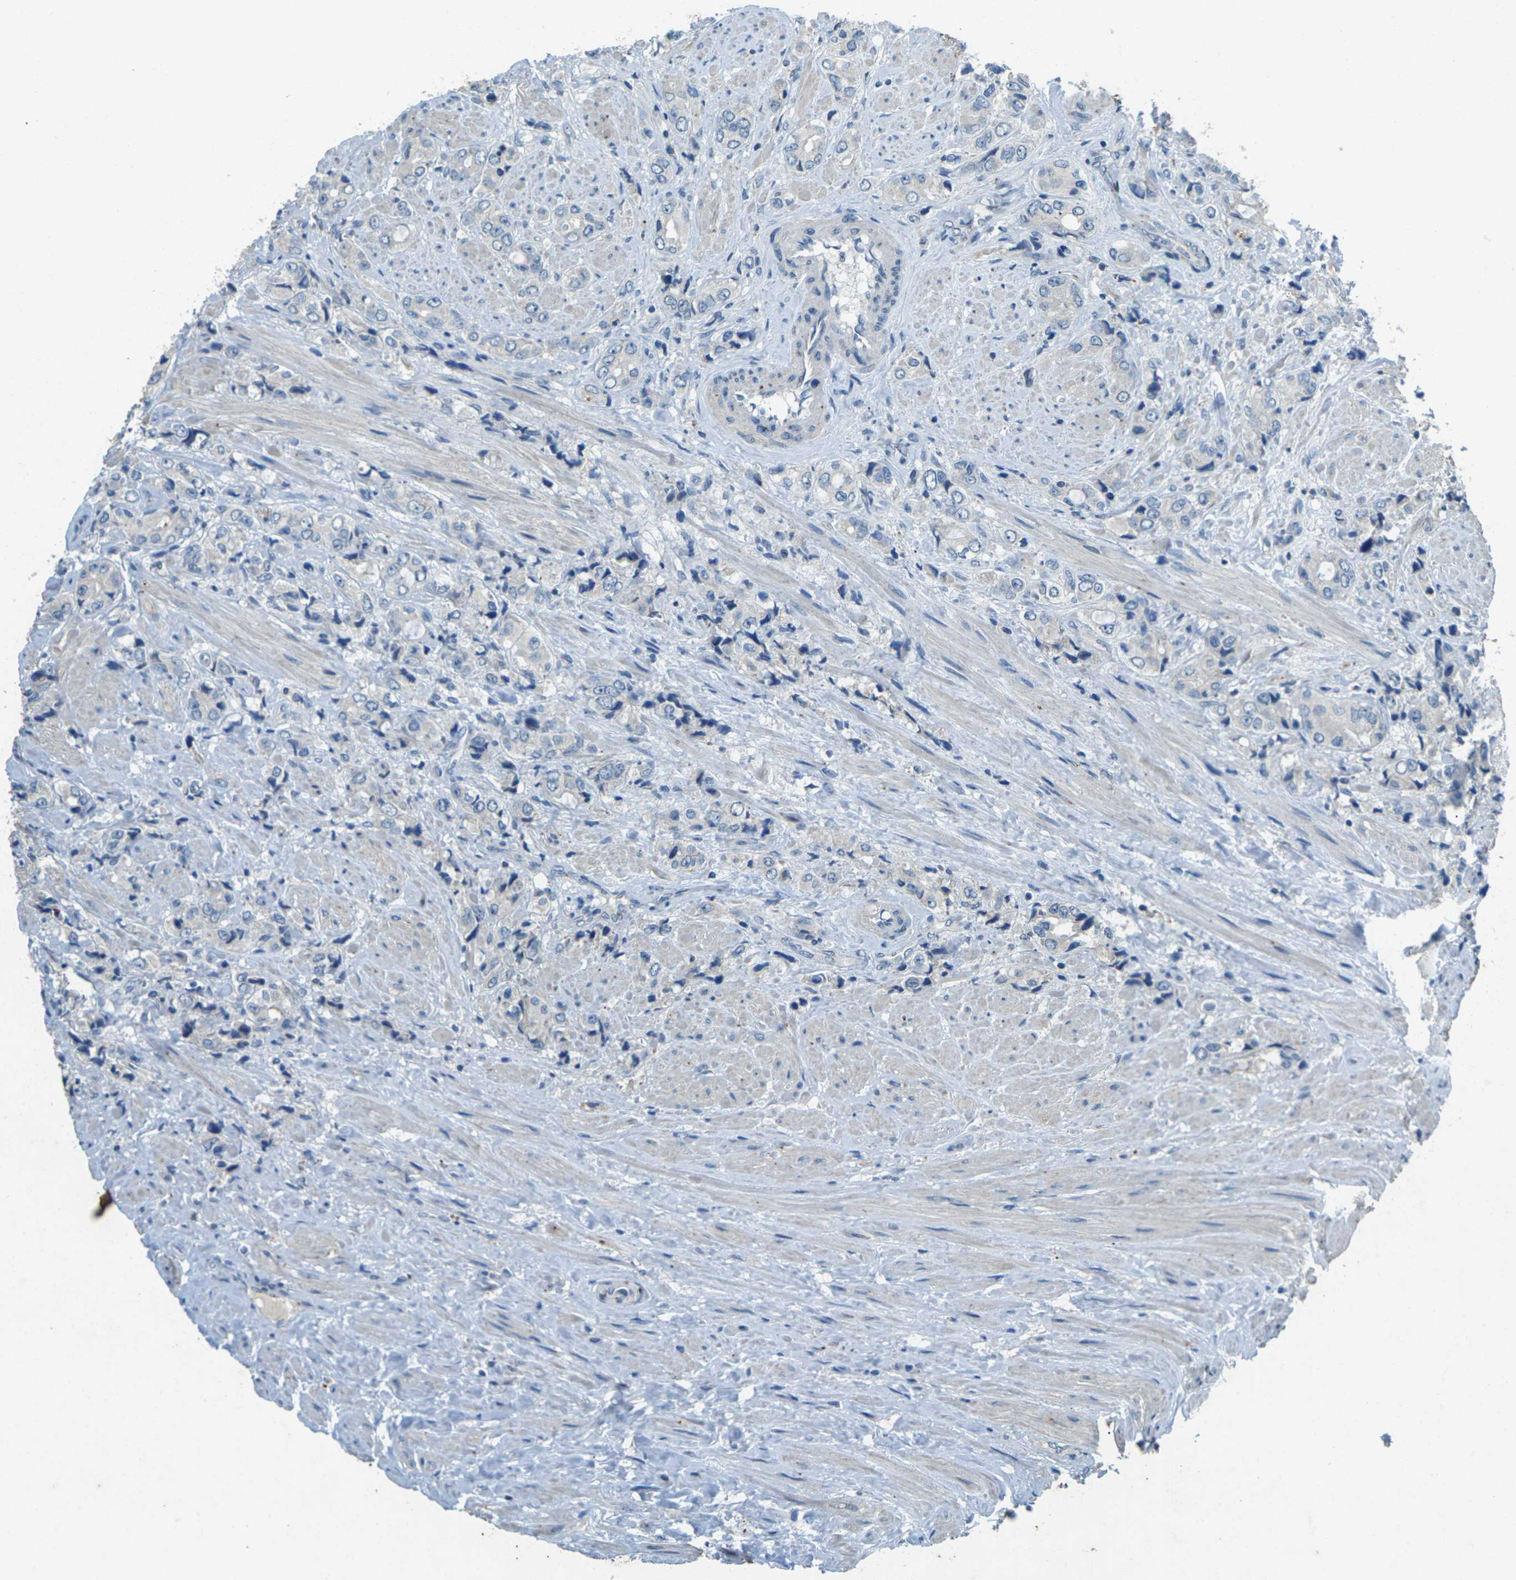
{"staining": {"intensity": "negative", "quantity": "none", "location": "none"}, "tissue": "prostate cancer", "cell_type": "Tumor cells", "image_type": "cancer", "snomed": [{"axis": "morphology", "description": "Adenocarcinoma, High grade"}, {"axis": "topography", "description": "Prostate"}], "caption": "The histopathology image displays no staining of tumor cells in prostate high-grade adenocarcinoma.", "gene": "SIGLEC14", "patient": {"sex": "male", "age": 61}}